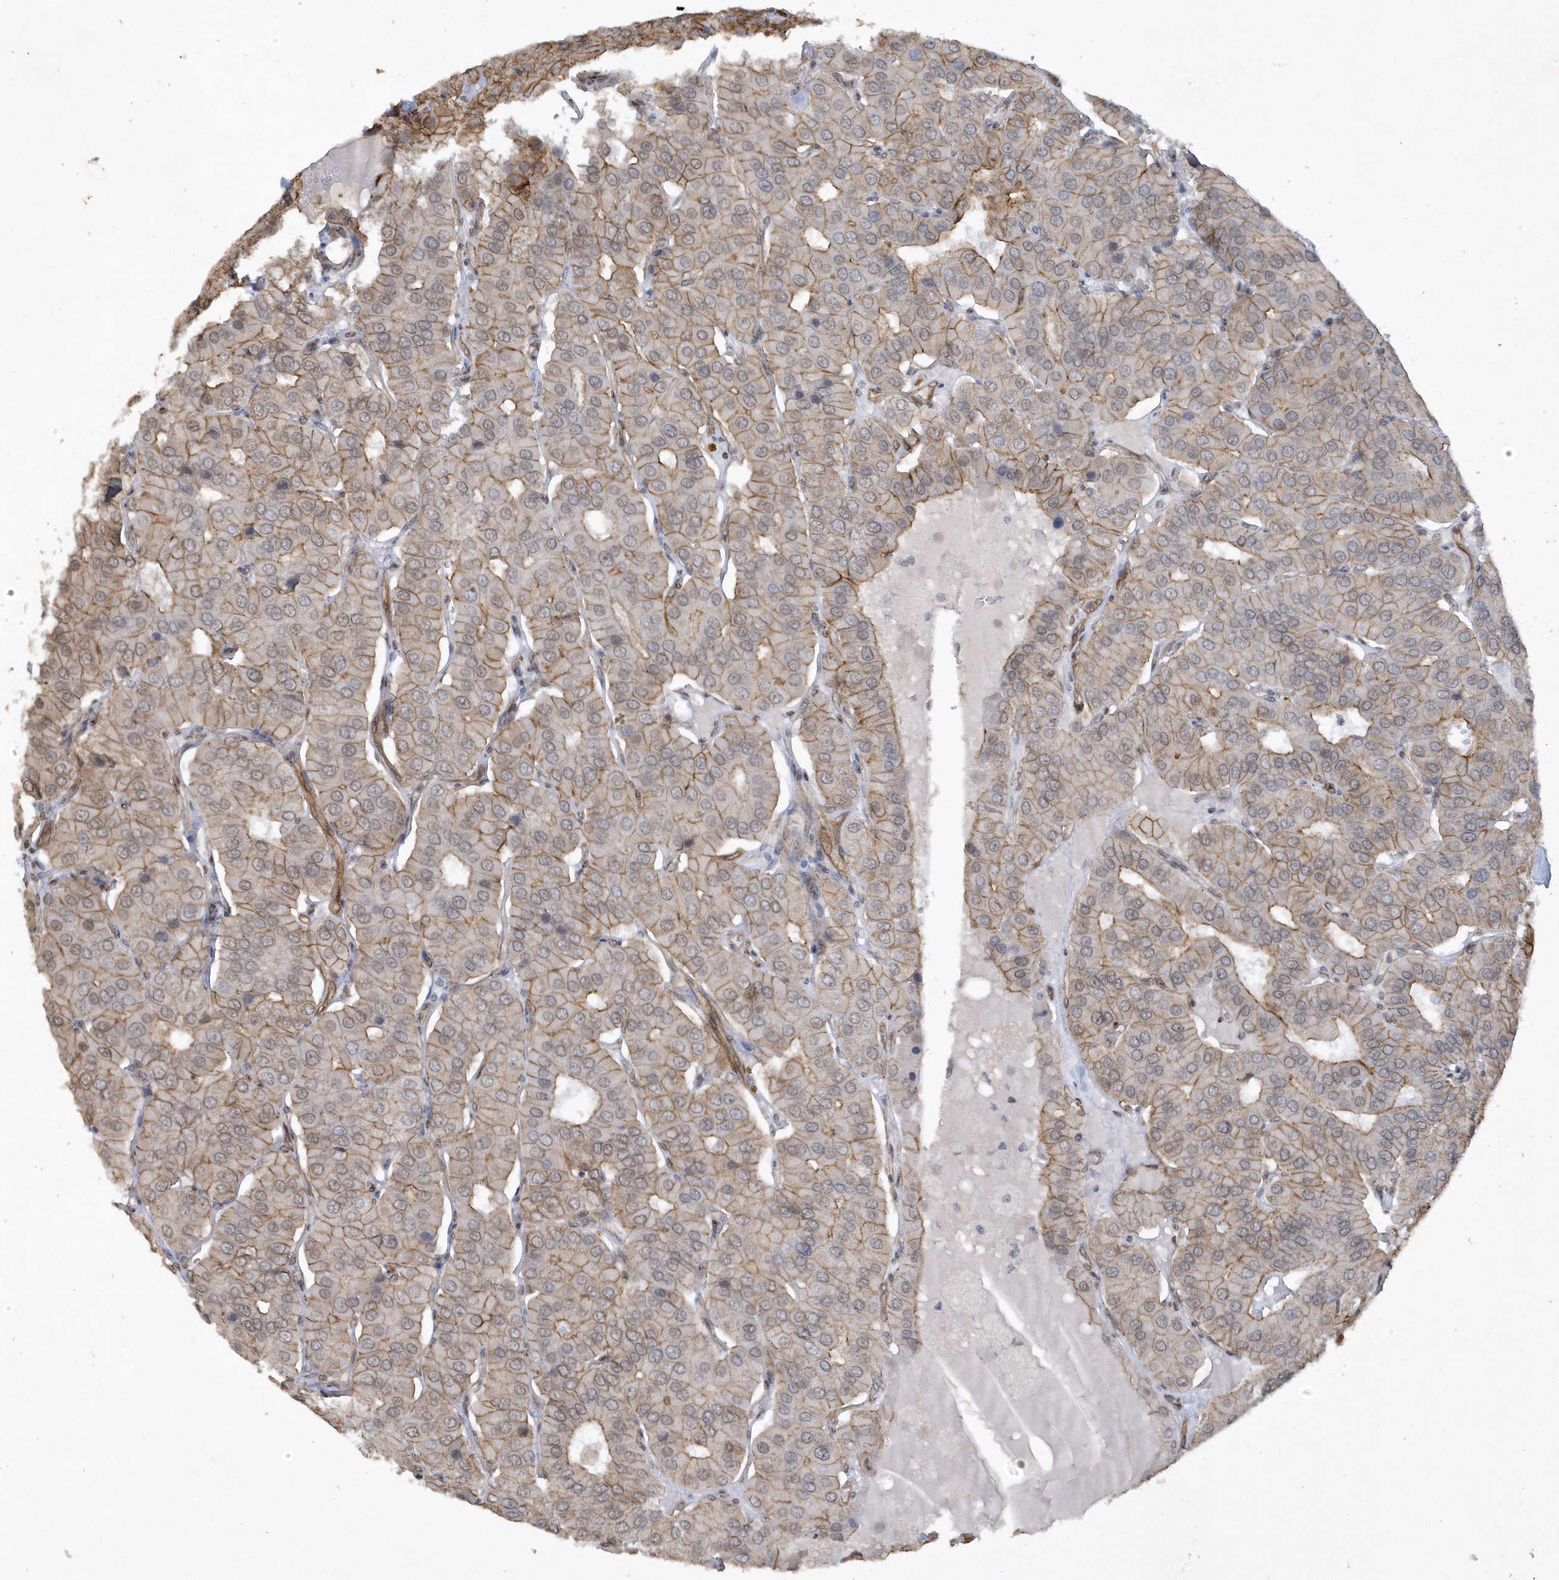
{"staining": {"intensity": "moderate", "quantity": ">75%", "location": "cytoplasmic/membranous"}, "tissue": "parathyroid gland", "cell_type": "Glandular cells", "image_type": "normal", "snomed": [{"axis": "morphology", "description": "Normal tissue, NOS"}, {"axis": "morphology", "description": "Adenoma, NOS"}, {"axis": "topography", "description": "Parathyroid gland"}], "caption": "A high-resolution micrograph shows immunohistochemistry (IHC) staining of benign parathyroid gland, which reveals moderate cytoplasmic/membranous expression in approximately >75% of glandular cells. The protein of interest is stained brown, and the nuclei are stained in blue (DAB (3,3'-diaminobenzidine) IHC with brightfield microscopy, high magnification).", "gene": "RAI14", "patient": {"sex": "female", "age": 86}}